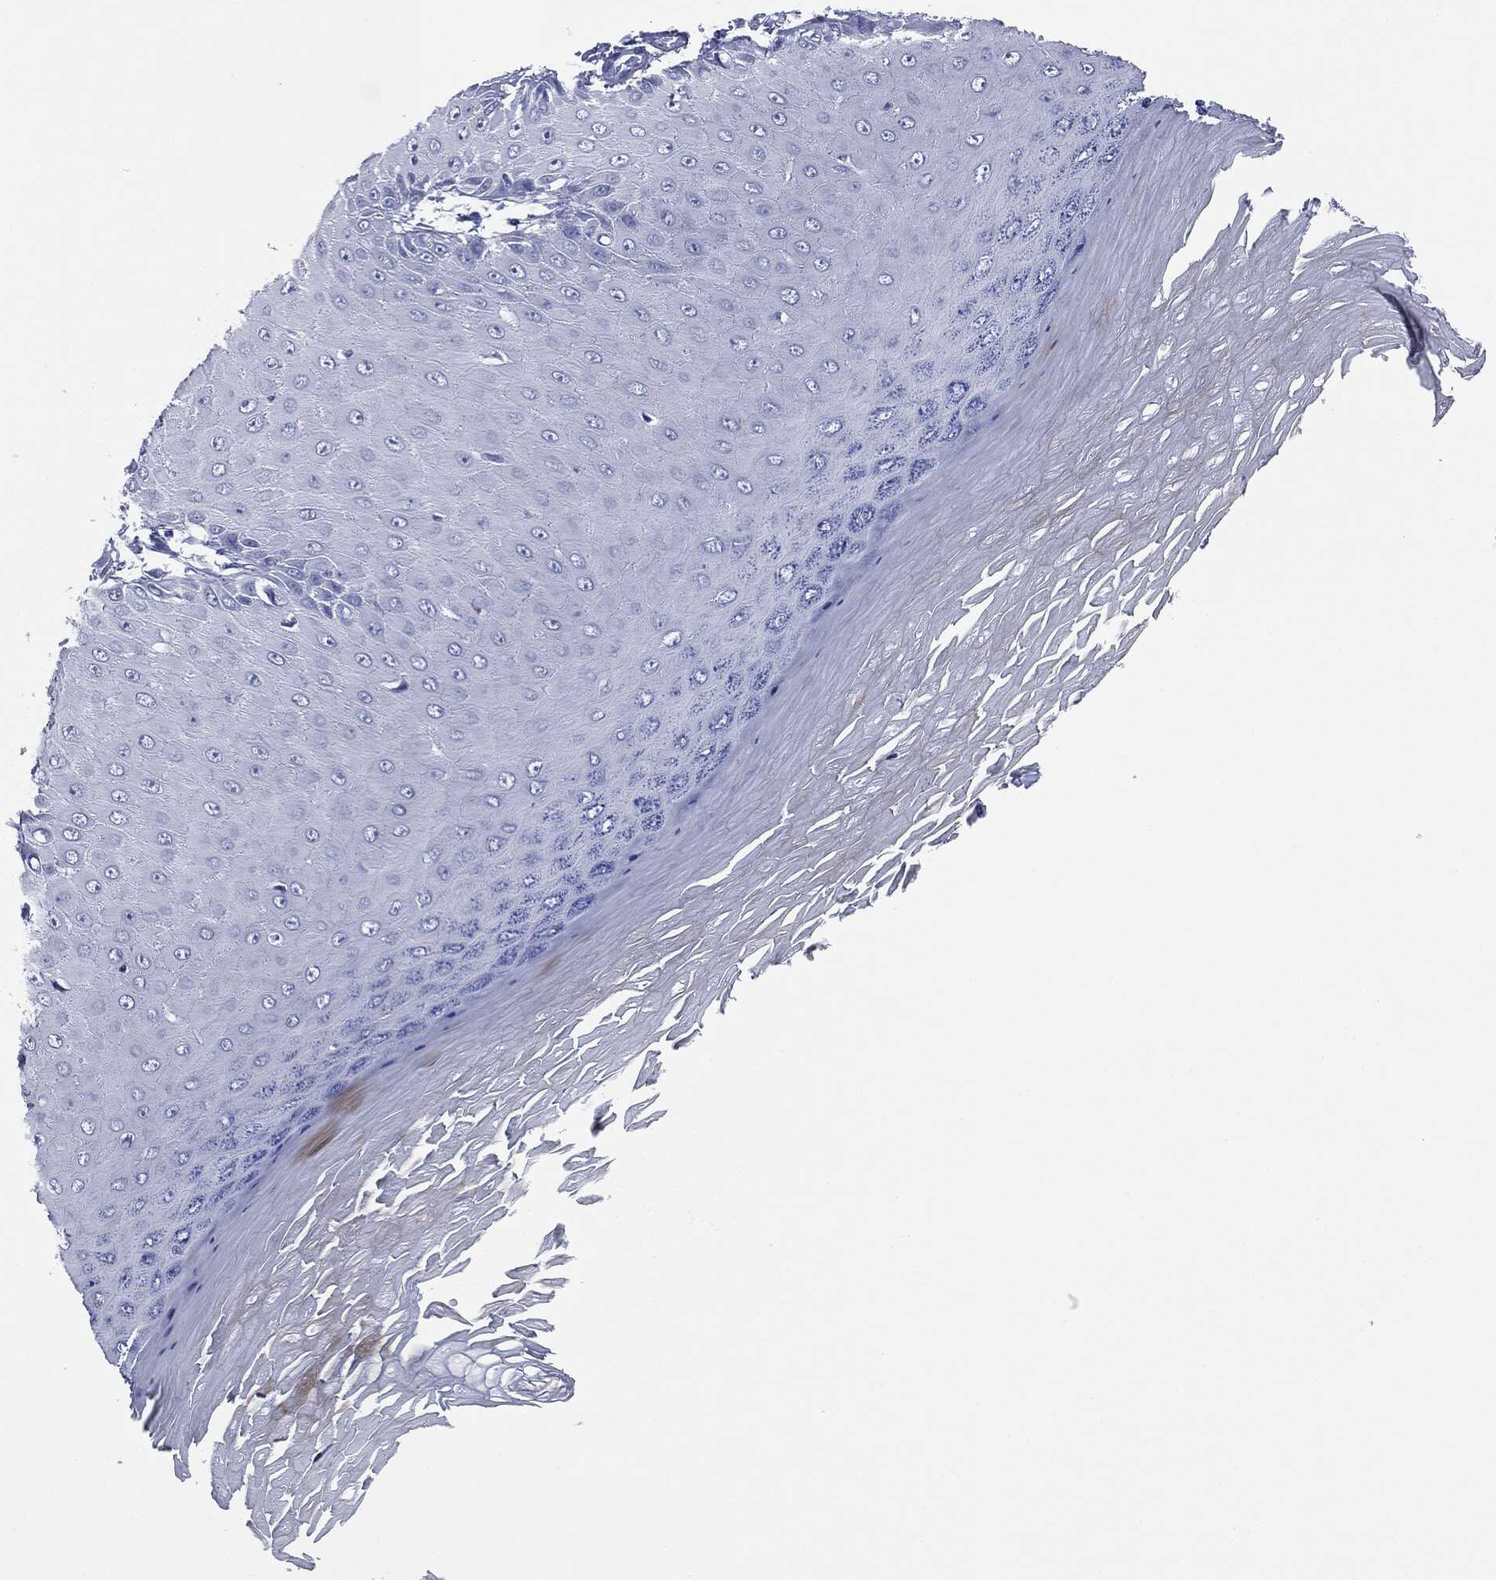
{"staining": {"intensity": "negative", "quantity": "none", "location": "none"}, "tissue": "skin cancer", "cell_type": "Tumor cells", "image_type": "cancer", "snomed": [{"axis": "morphology", "description": "Inflammation, NOS"}, {"axis": "morphology", "description": "Squamous cell carcinoma, NOS"}, {"axis": "topography", "description": "Skin"}], "caption": "An immunohistochemistry (IHC) histopathology image of skin cancer (squamous cell carcinoma) is shown. There is no staining in tumor cells of skin cancer (squamous cell carcinoma). The staining is performed using DAB brown chromogen with nuclei counter-stained in using hematoxylin.", "gene": "ATP2A1", "patient": {"sex": "male", "age": 70}}